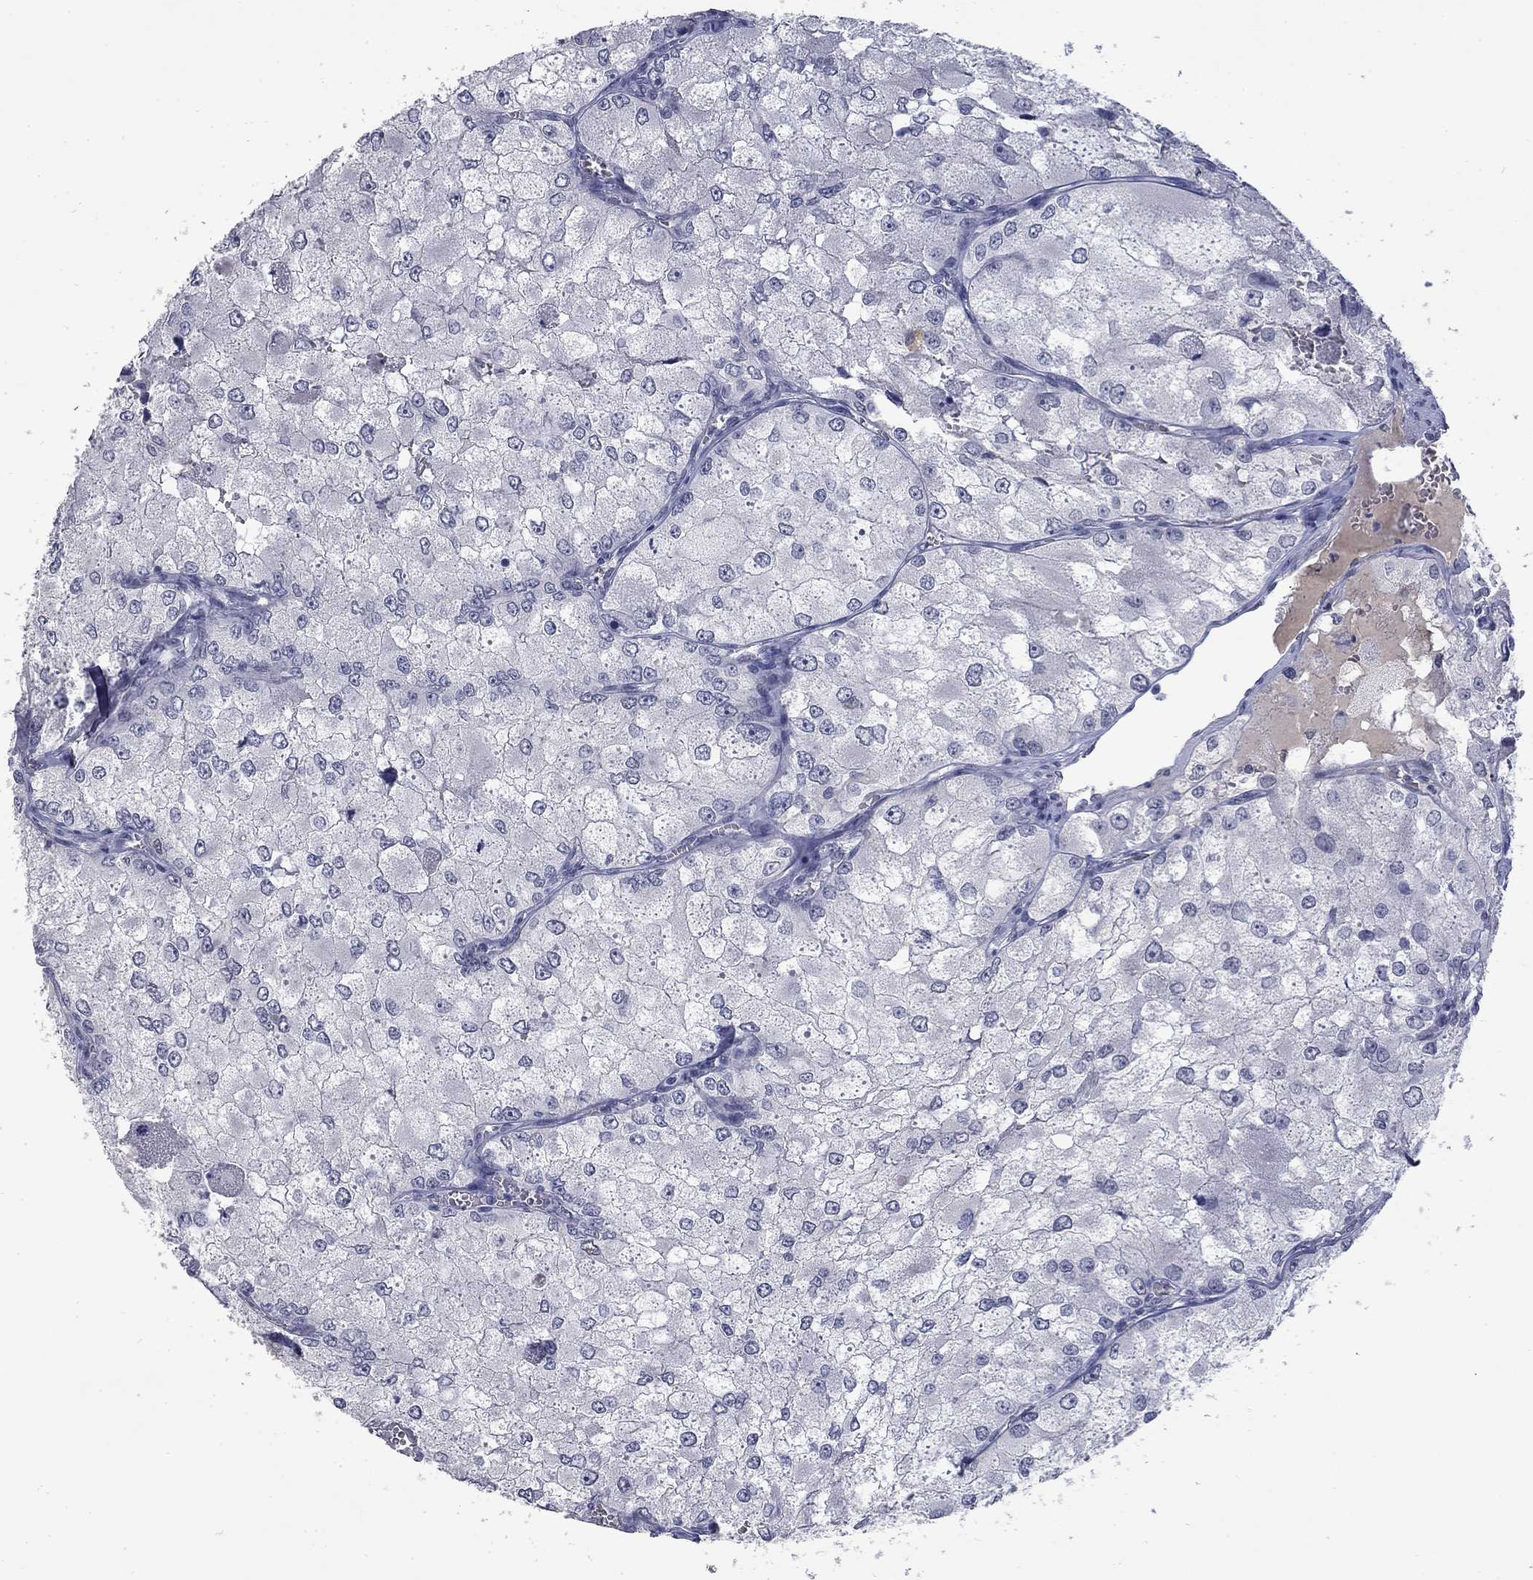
{"staining": {"intensity": "negative", "quantity": "none", "location": "none"}, "tissue": "renal cancer", "cell_type": "Tumor cells", "image_type": "cancer", "snomed": [{"axis": "morphology", "description": "Adenocarcinoma, NOS"}, {"axis": "topography", "description": "Kidney"}], "caption": "High power microscopy photomicrograph of an IHC micrograph of renal adenocarcinoma, revealing no significant staining in tumor cells.", "gene": "SLC51A", "patient": {"sex": "female", "age": 70}}